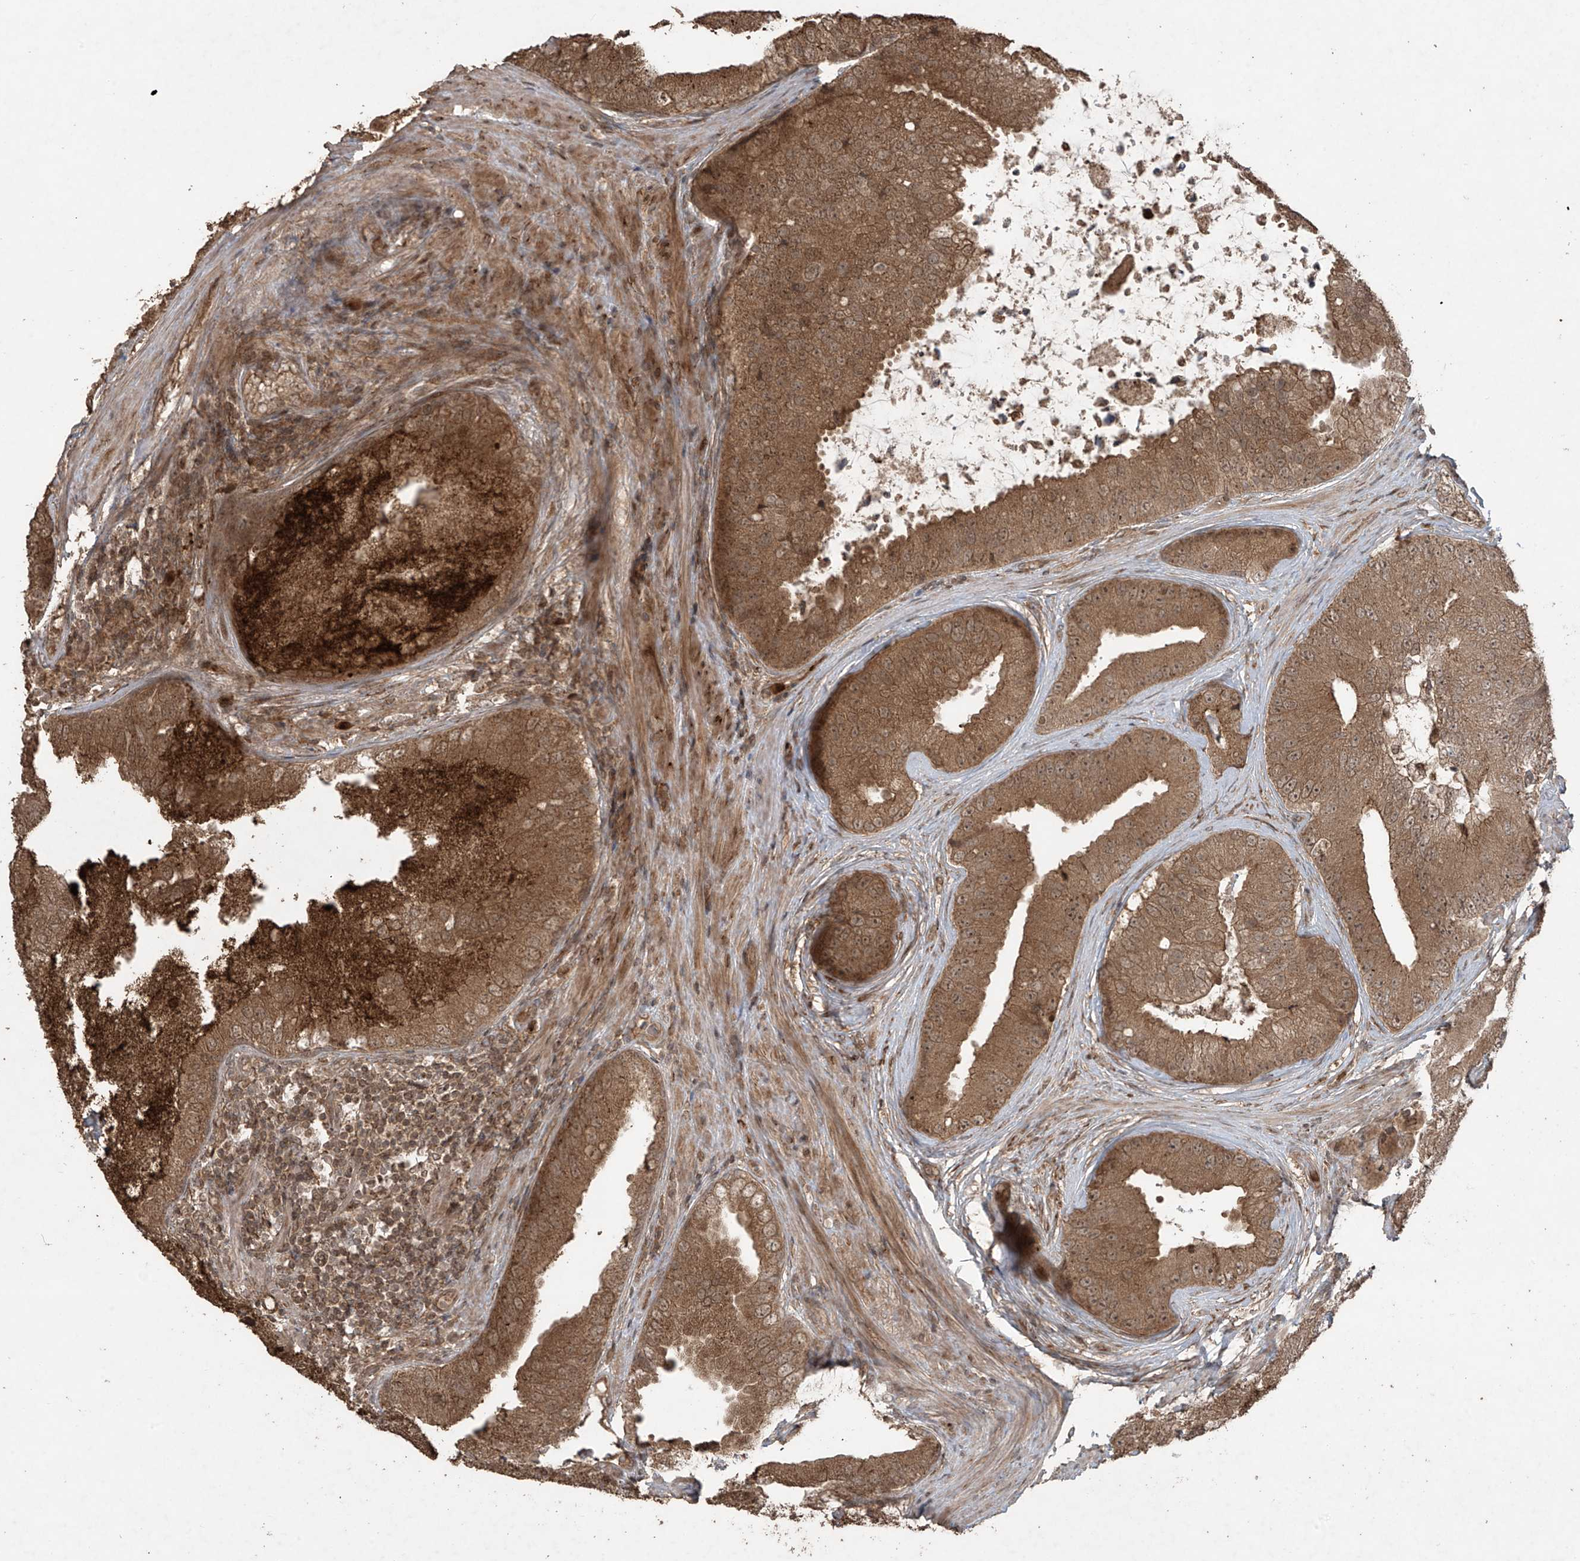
{"staining": {"intensity": "moderate", "quantity": ">75%", "location": "cytoplasmic/membranous"}, "tissue": "prostate cancer", "cell_type": "Tumor cells", "image_type": "cancer", "snomed": [{"axis": "morphology", "description": "Adenocarcinoma, High grade"}, {"axis": "topography", "description": "Prostate"}], "caption": "Tumor cells reveal medium levels of moderate cytoplasmic/membranous positivity in approximately >75% of cells in prostate high-grade adenocarcinoma. Using DAB (3,3'-diaminobenzidine) (brown) and hematoxylin (blue) stains, captured at high magnification using brightfield microscopy.", "gene": "PGPEP1", "patient": {"sex": "male", "age": 70}}